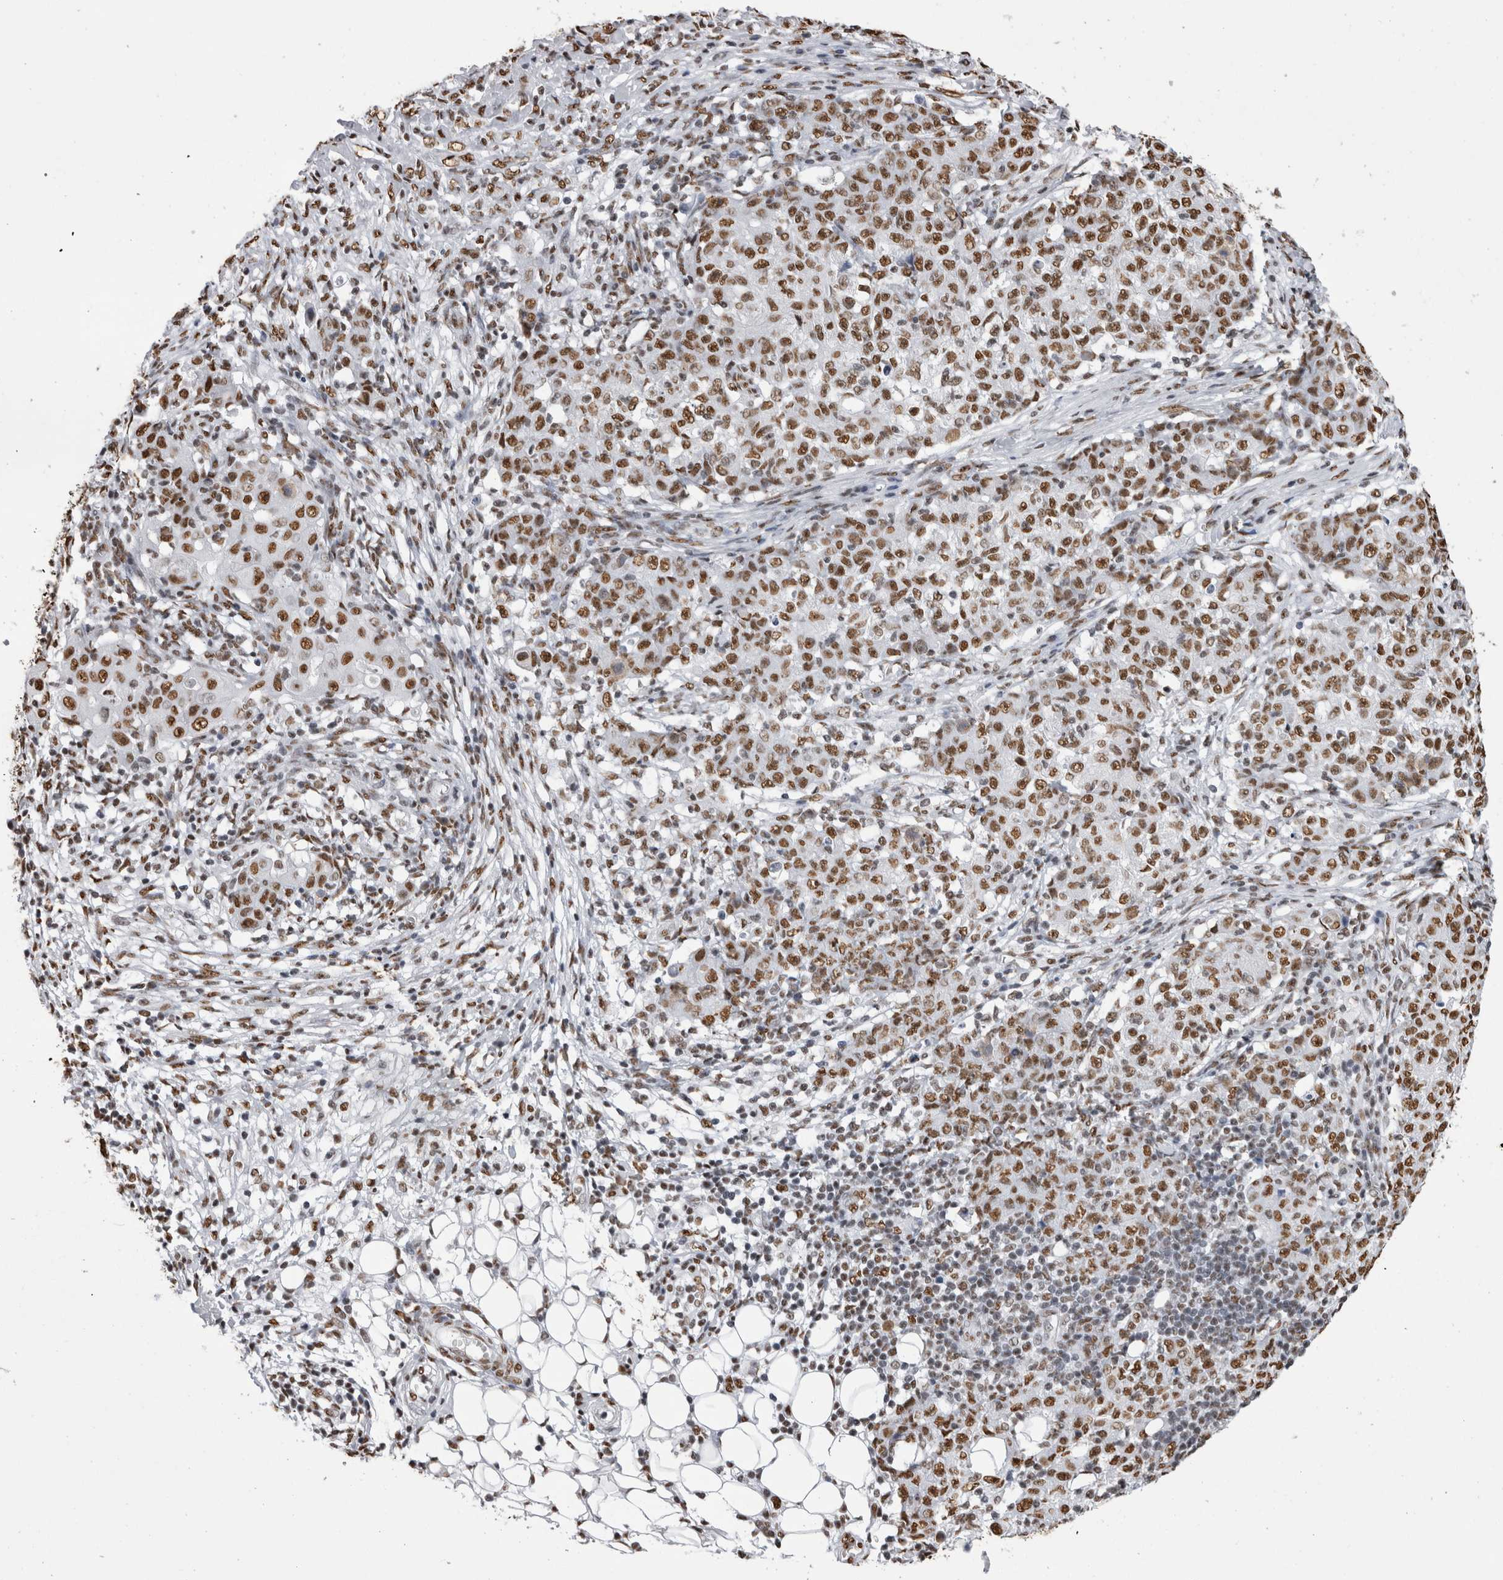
{"staining": {"intensity": "moderate", "quantity": ">75%", "location": "nuclear"}, "tissue": "ovarian cancer", "cell_type": "Tumor cells", "image_type": "cancer", "snomed": [{"axis": "morphology", "description": "Carcinoma, endometroid"}, {"axis": "topography", "description": "Ovary"}], "caption": "Immunohistochemical staining of ovarian cancer demonstrates moderate nuclear protein positivity in about >75% of tumor cells.", "gene": "ALPK3", "patient": {"sex": "female", "age": 42}}